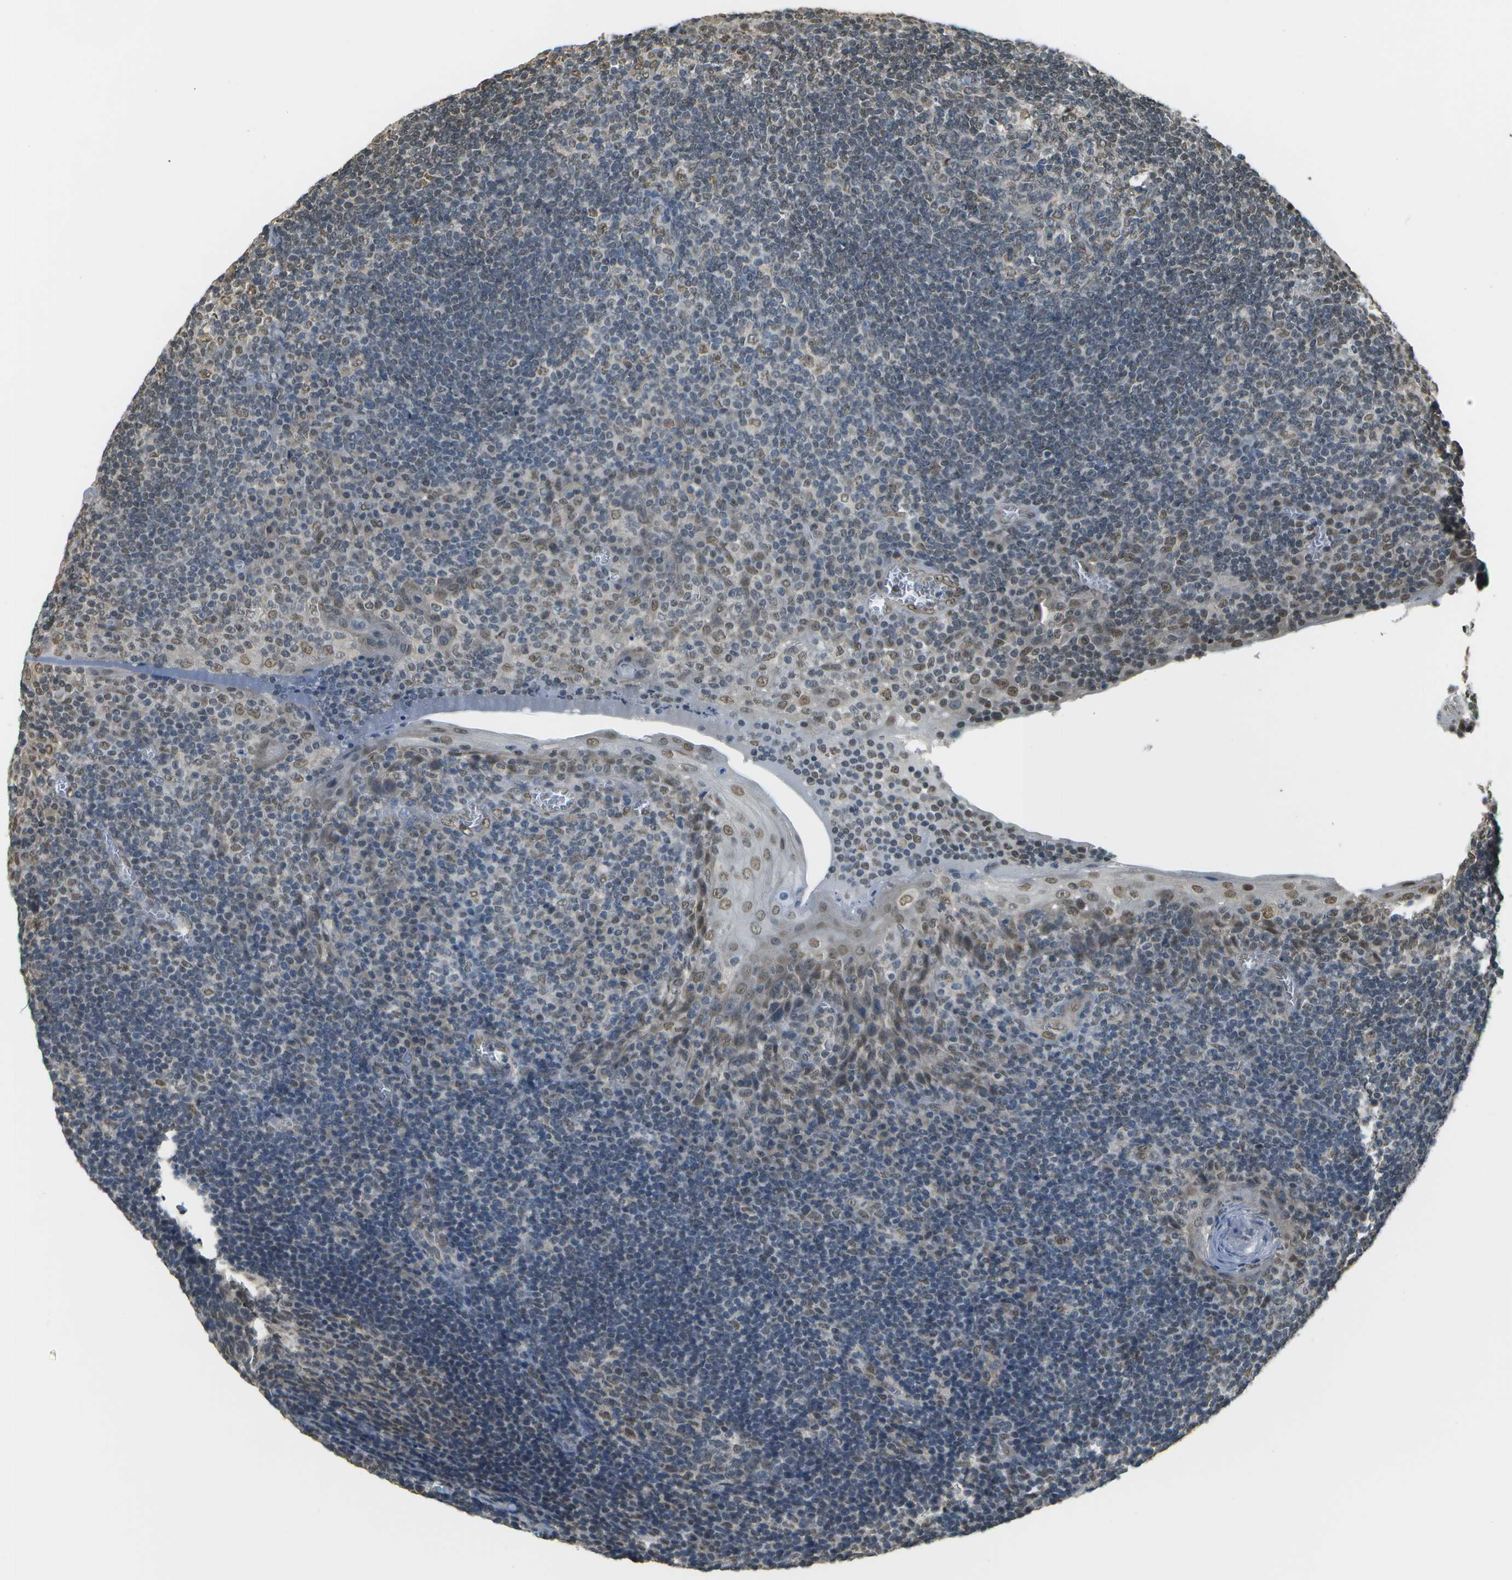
{"staining": {"intensity": "weak", "quantity": "25%-75%", "location": "nuclear"}, "tissue": "tonsil", "cell_type": "Germinal center cells", "image_type": "normal", "snomed": [{"axis": "morphology", "description": "Normal tissue, NOS"}, {"axis": "topography", "description": "Tonsil"}], "caption": "A low amount of weak nuclear positivity is appreciated in approximately 25%-75% of germinal center cells in benign tonsil.", "gene": "ABL2", "patient": {"sex": "male", "age": 37}}